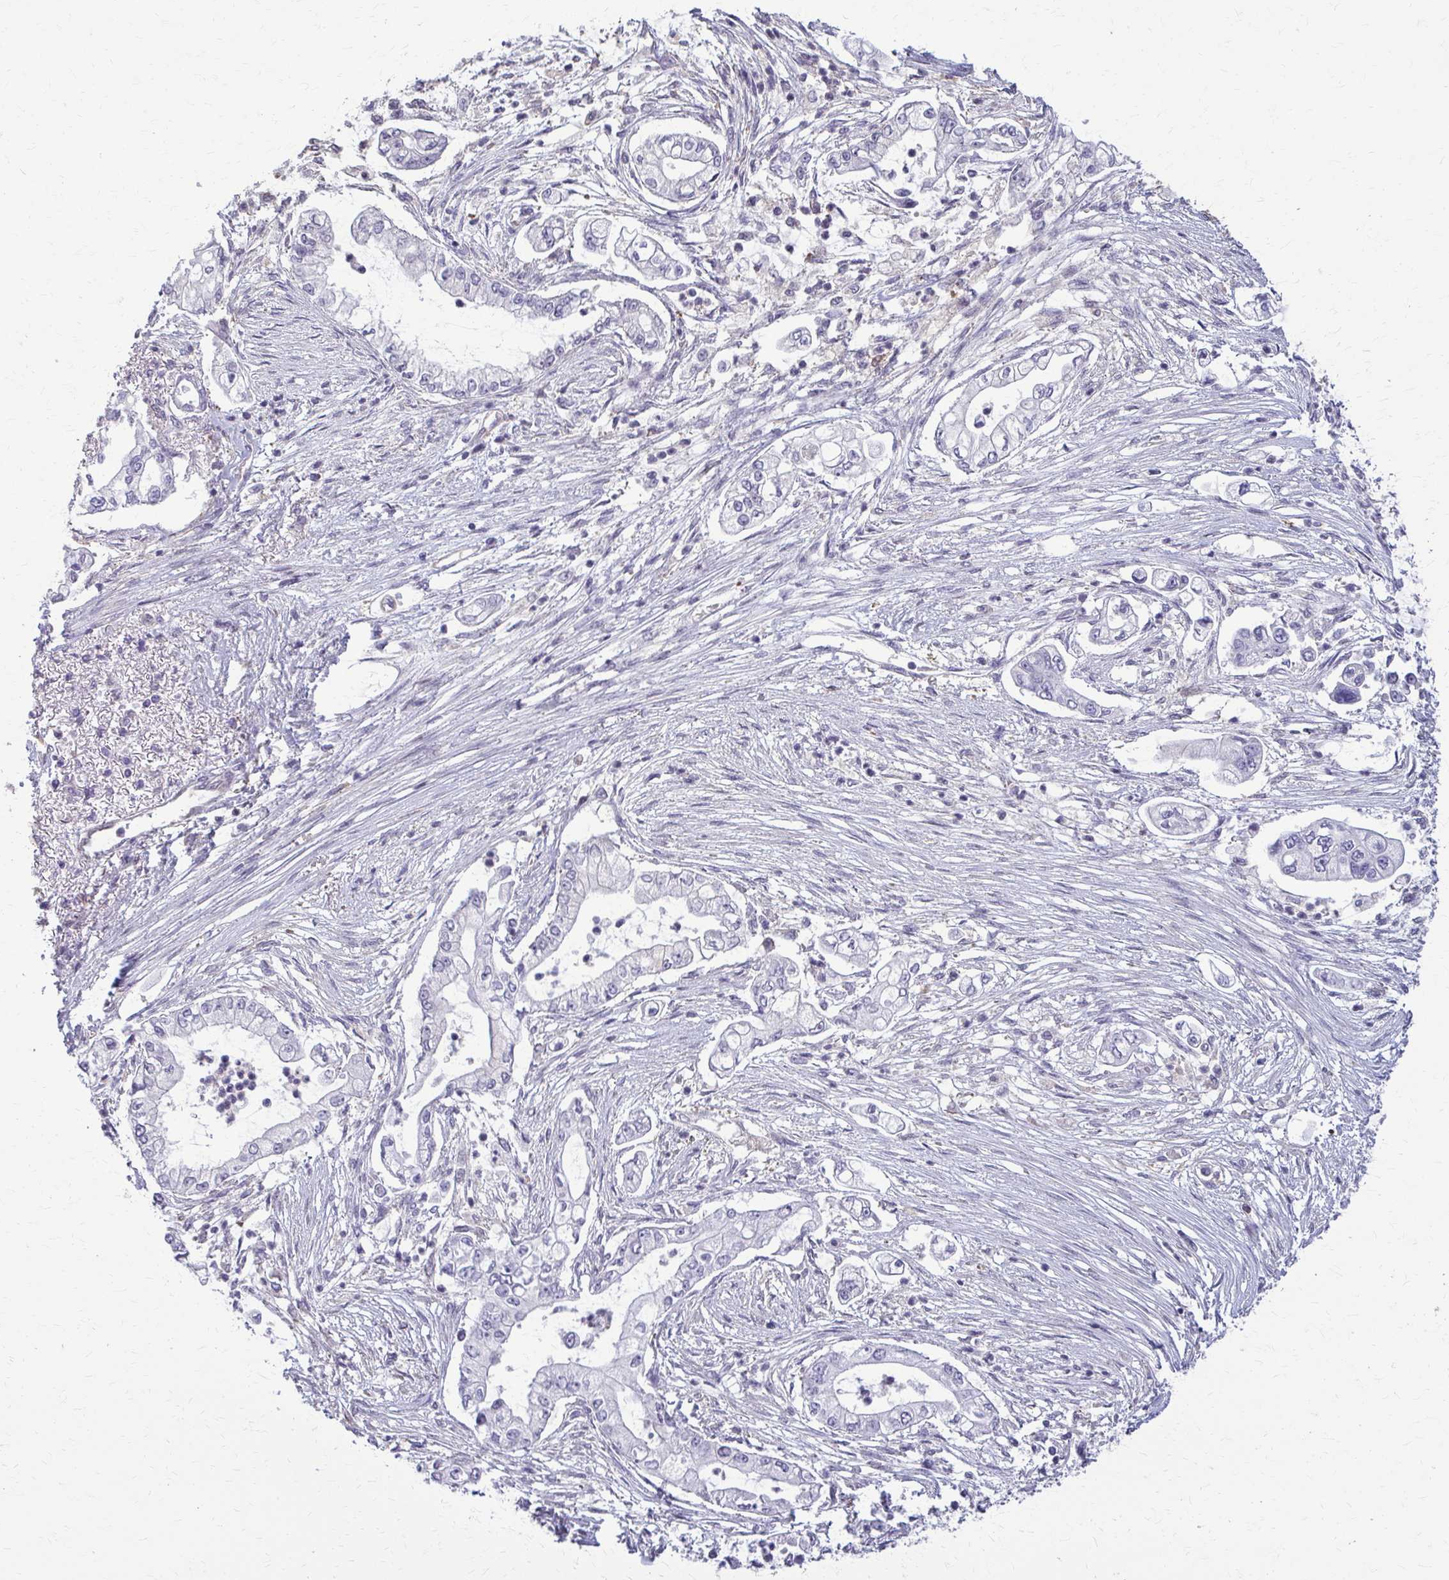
{"staining": {"intensity": "negative", "quantity": "none", "location": "none"}, "tissue": "pancreatic cancer", "cell_type": "Tumor cells", "image_type": "cancer", "snomed": [{"axis": "morphology", "description": "Adenocarcinoma, NOS"}, {"axis": "topography", "description": "Pancreas"}], "caption": "Tumor cells show no significant protein staining in pancreatic cancer (adenocarcinoma).", "gene": "ZNF34", "patient": {"sex": "female", "age": 69}}